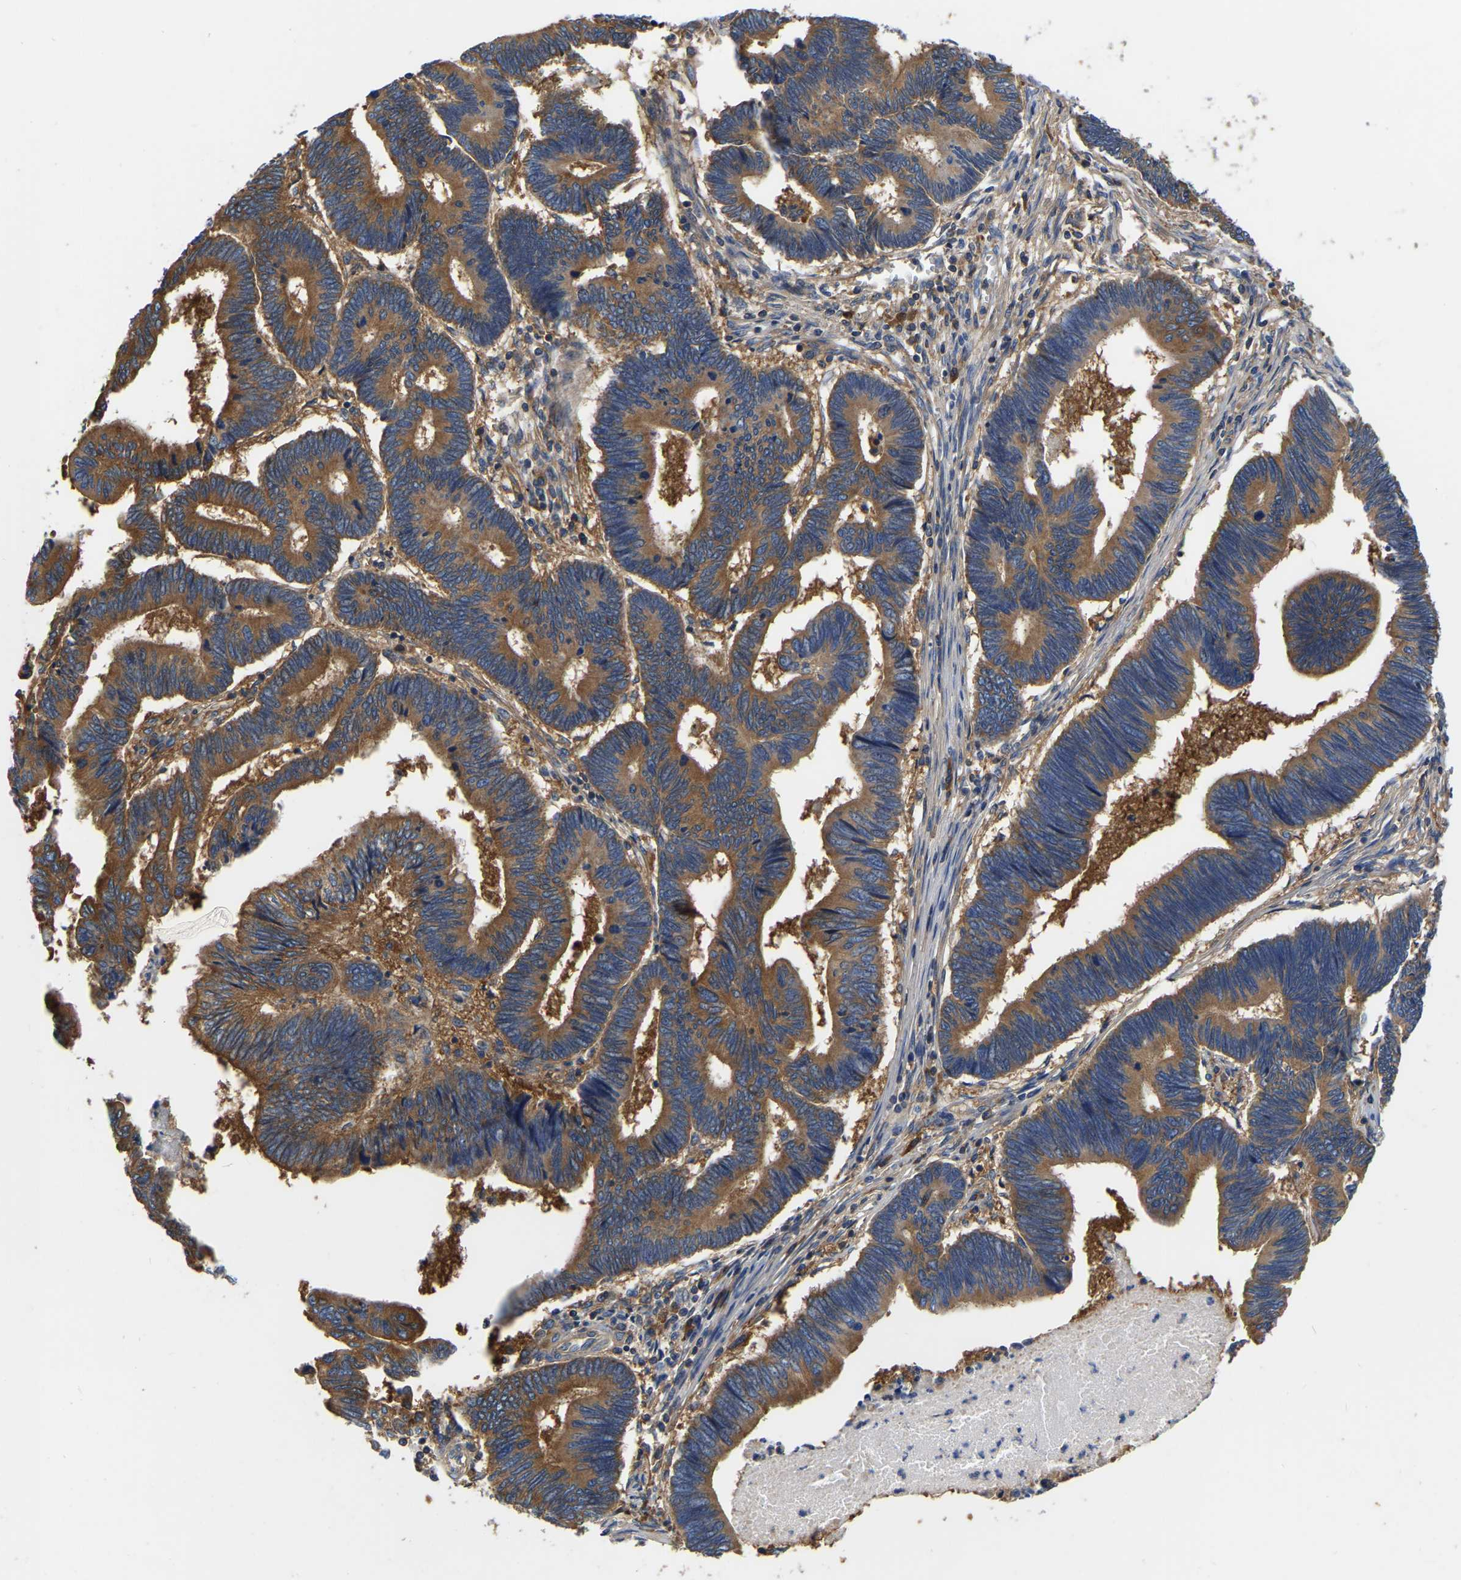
{"staining": {"intensity": "moderate", "quantity": ">75%", "location": "cytoplasmic/membranous"}, "tissue": "pancreatic cancer", "cell_type": "Tumor cells", "image_type": "cancer", "snomed": [{"axis": "morphology", "description": "Adenocarcinoma, NOS"}, {"axis": "topography", "description": "Pancreas"}], "caption": "Pancreatic cancer (adenocarcinoma) stained for a protein displays moderate cytoplasmic/membranous positivity in tumor cells.", "gene": "GARS1", "patient": {"sex": "female", "age": 70}}